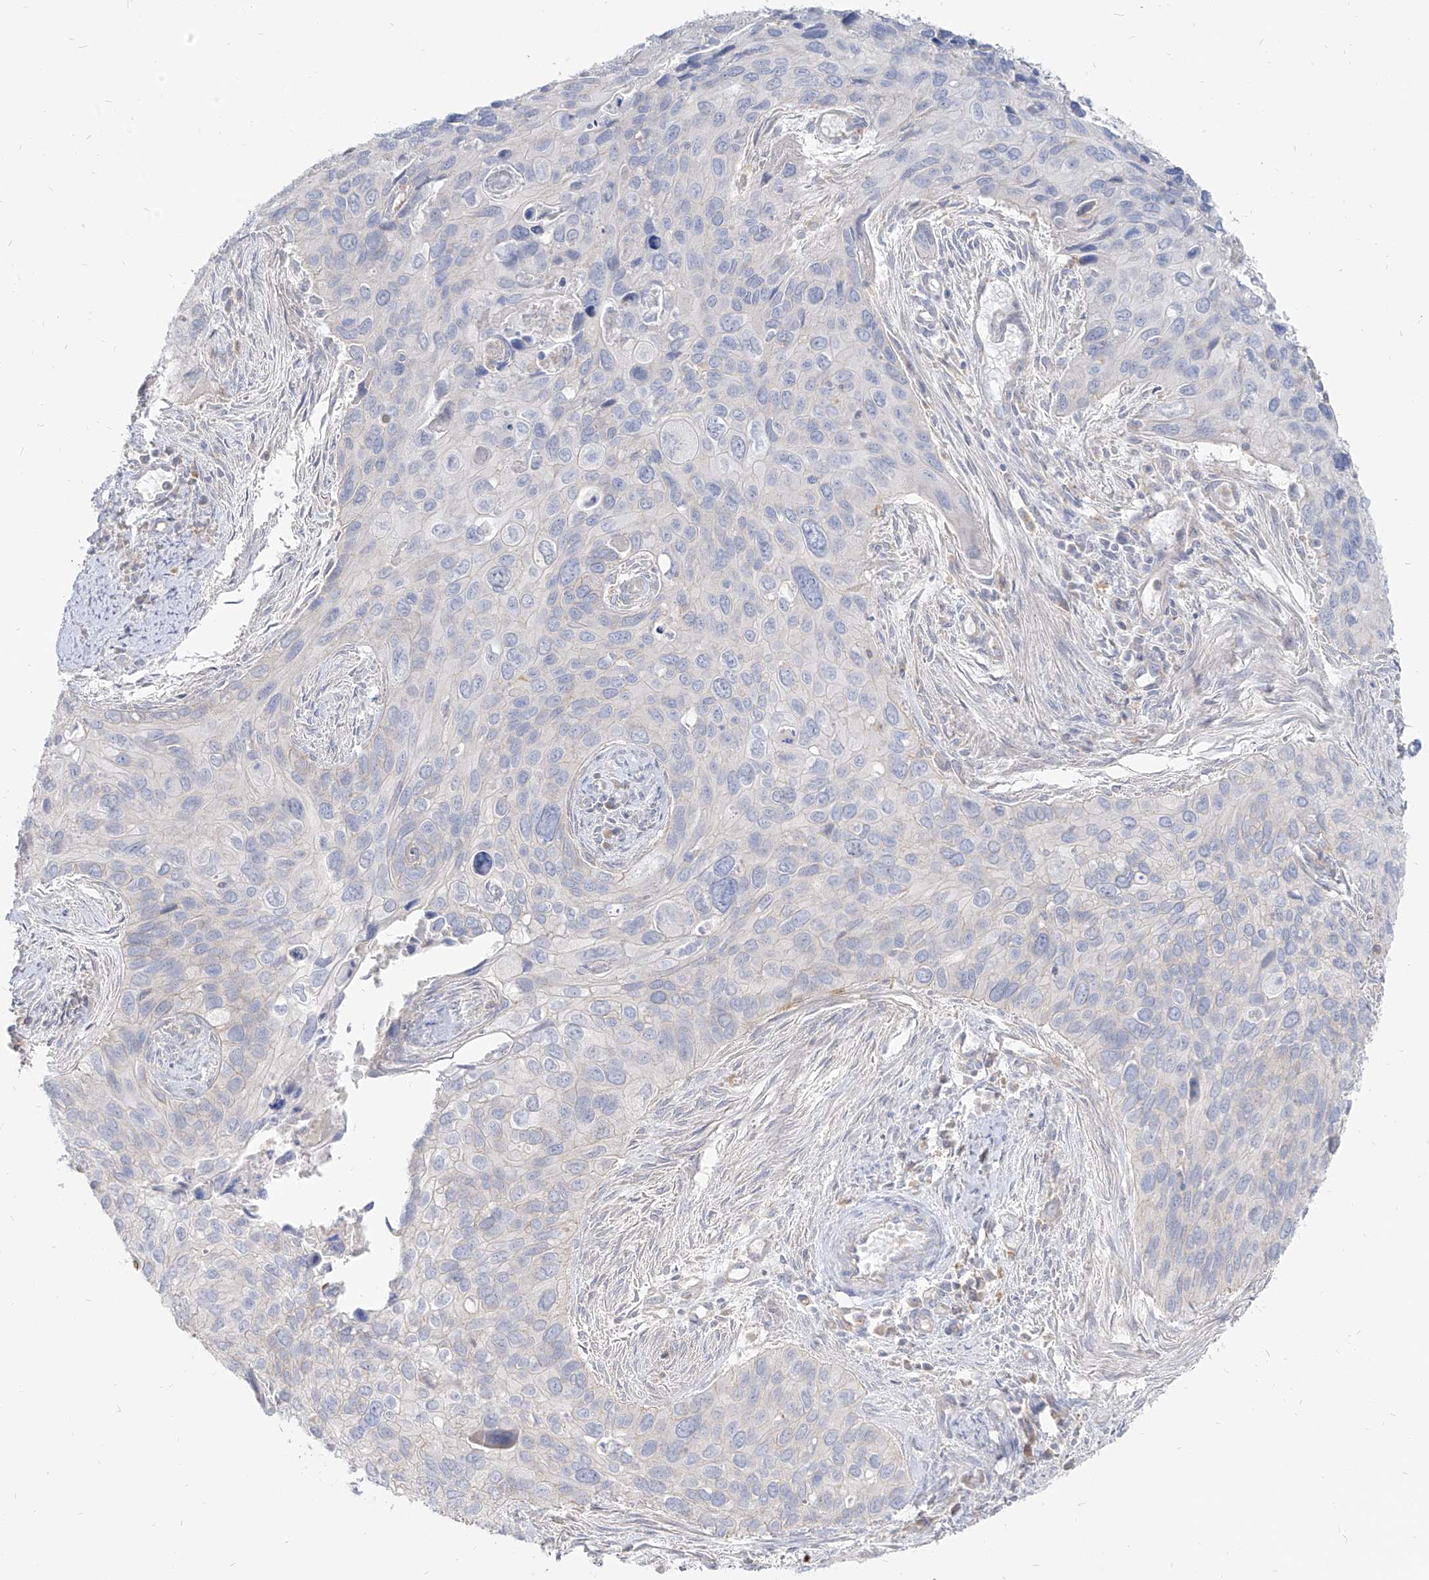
{"staining": {"intensity": "negative", "quantity": "none", "location": "none"}, "tissue": "cervical cancer", "cell_type": "Tumor cells", "image_type": "cancer", "snomed": [{"axis": "morphology", "description": "Squamous cell carcinoma, NOS"}, {"axis": "topography", "description": "Cervix"}], "caption": "The histopathology image demonstrates no significant expression in tumor cells of squamous cell carcinoma (cervical). (Stains: DAB (3,3'-diaminobenzidine) IHC with hematoxylin counter stain, Microscopy: brightfield microscopy at high magnification).", "gene": "RBFOX3", "patient": {"sex": "female", "age": 55}}